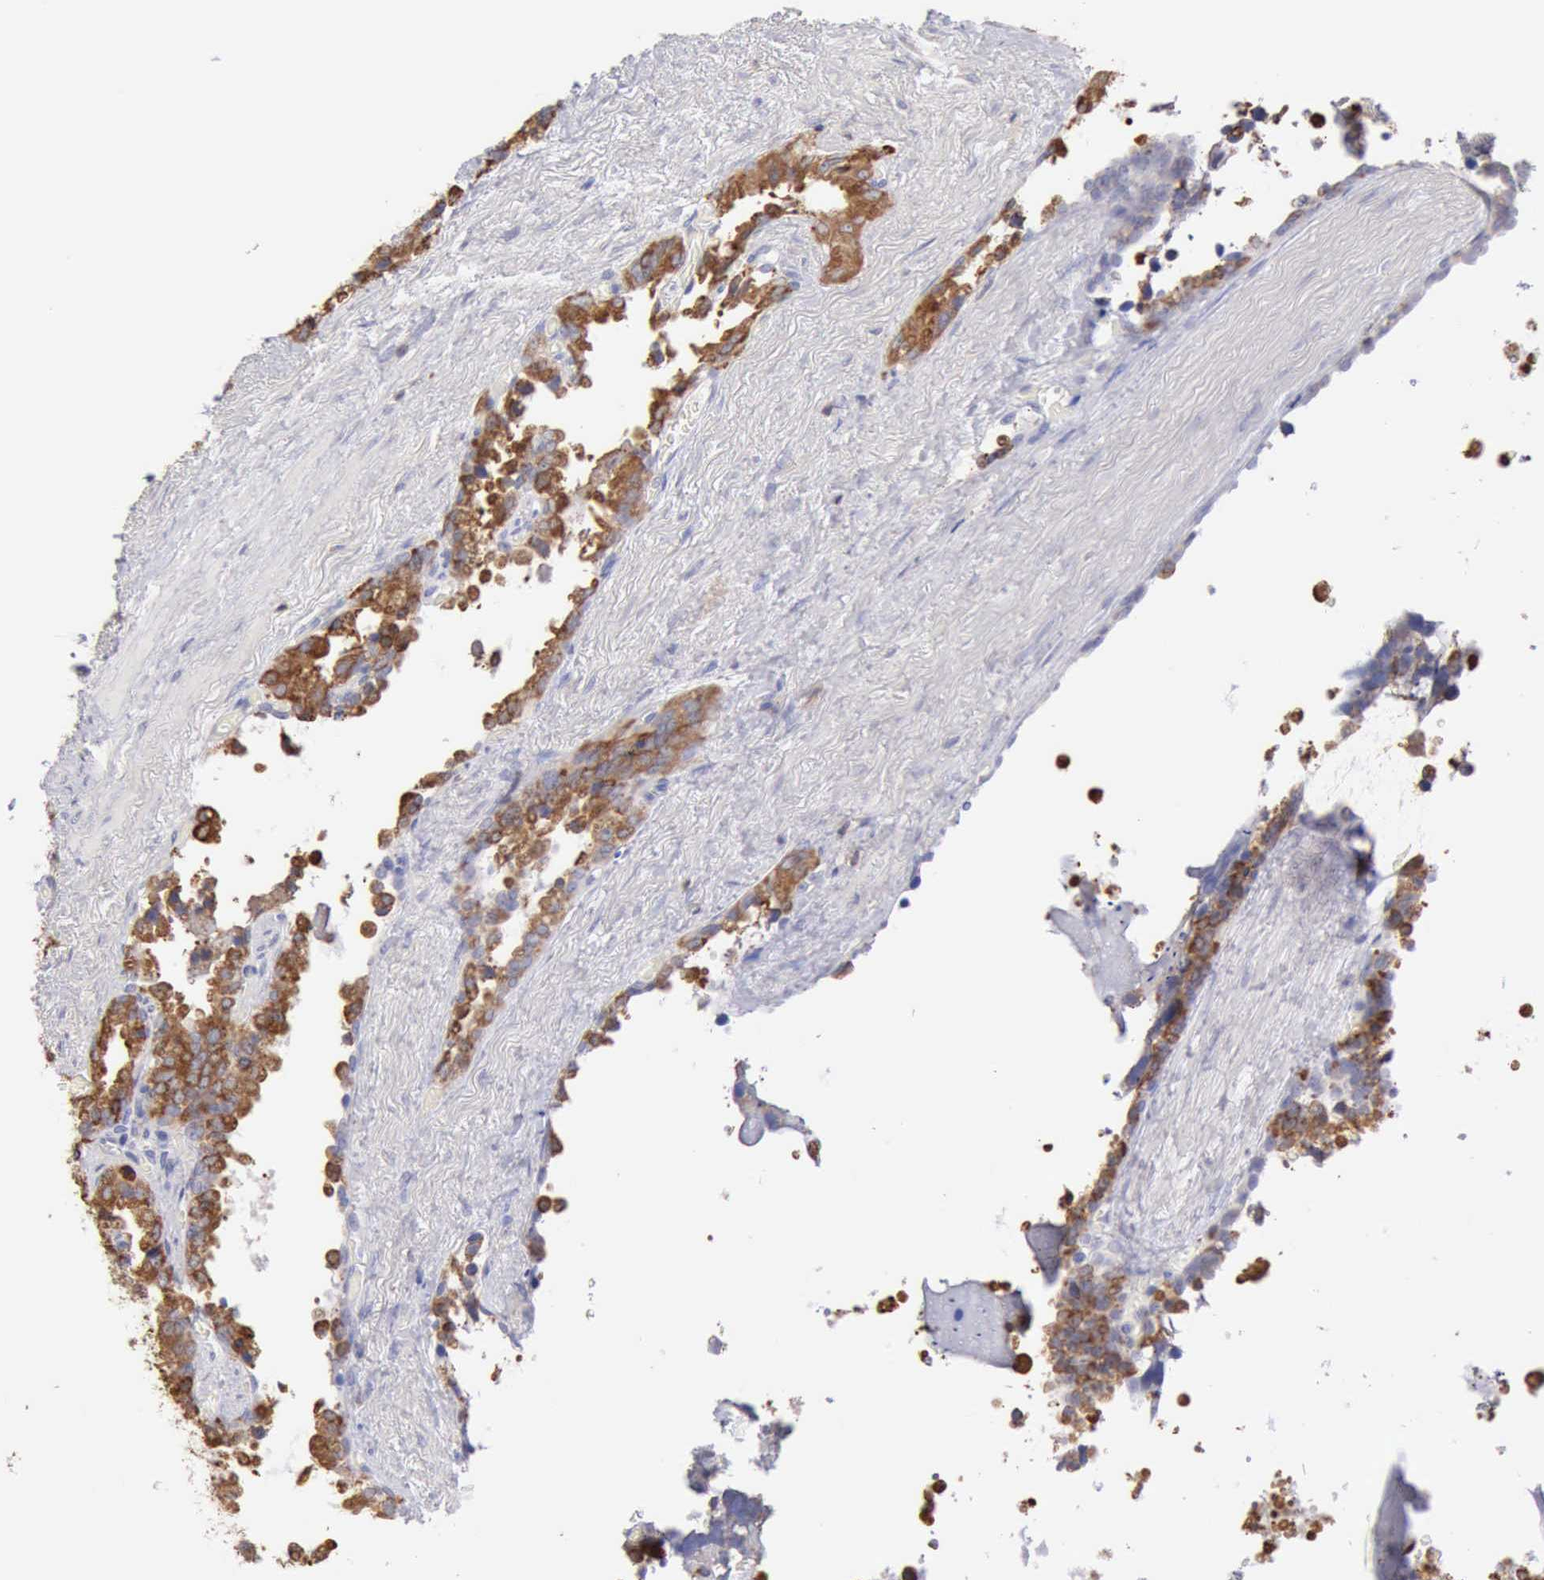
{"staining": {"intensity": "moderate", "quantity": ">75%", "location": "cytoplasmic/membranous"}, "tissue": "seminal vesicle", "cell_type": "Glandular cells", "image_type": "normal", "snomed": [{"axis": "morphology", "description": "Normal tissue, NOS"}, {"axis": "topography", "description": "Prostate"}, {"axis": "topography", "description": "Seminal veicle"}], "caption": "Protein analysis of unremarkable seminal vesicle exhibits moderate cytoplasmic/membranous positivity in about >75% of glandular cells. Using DAB (brown) and hematoxylin (blue) stains, captured at high magnification using brightfield microscopy.", "gene": "SASH3", "patient": {"sex": "male", "age": 63}}